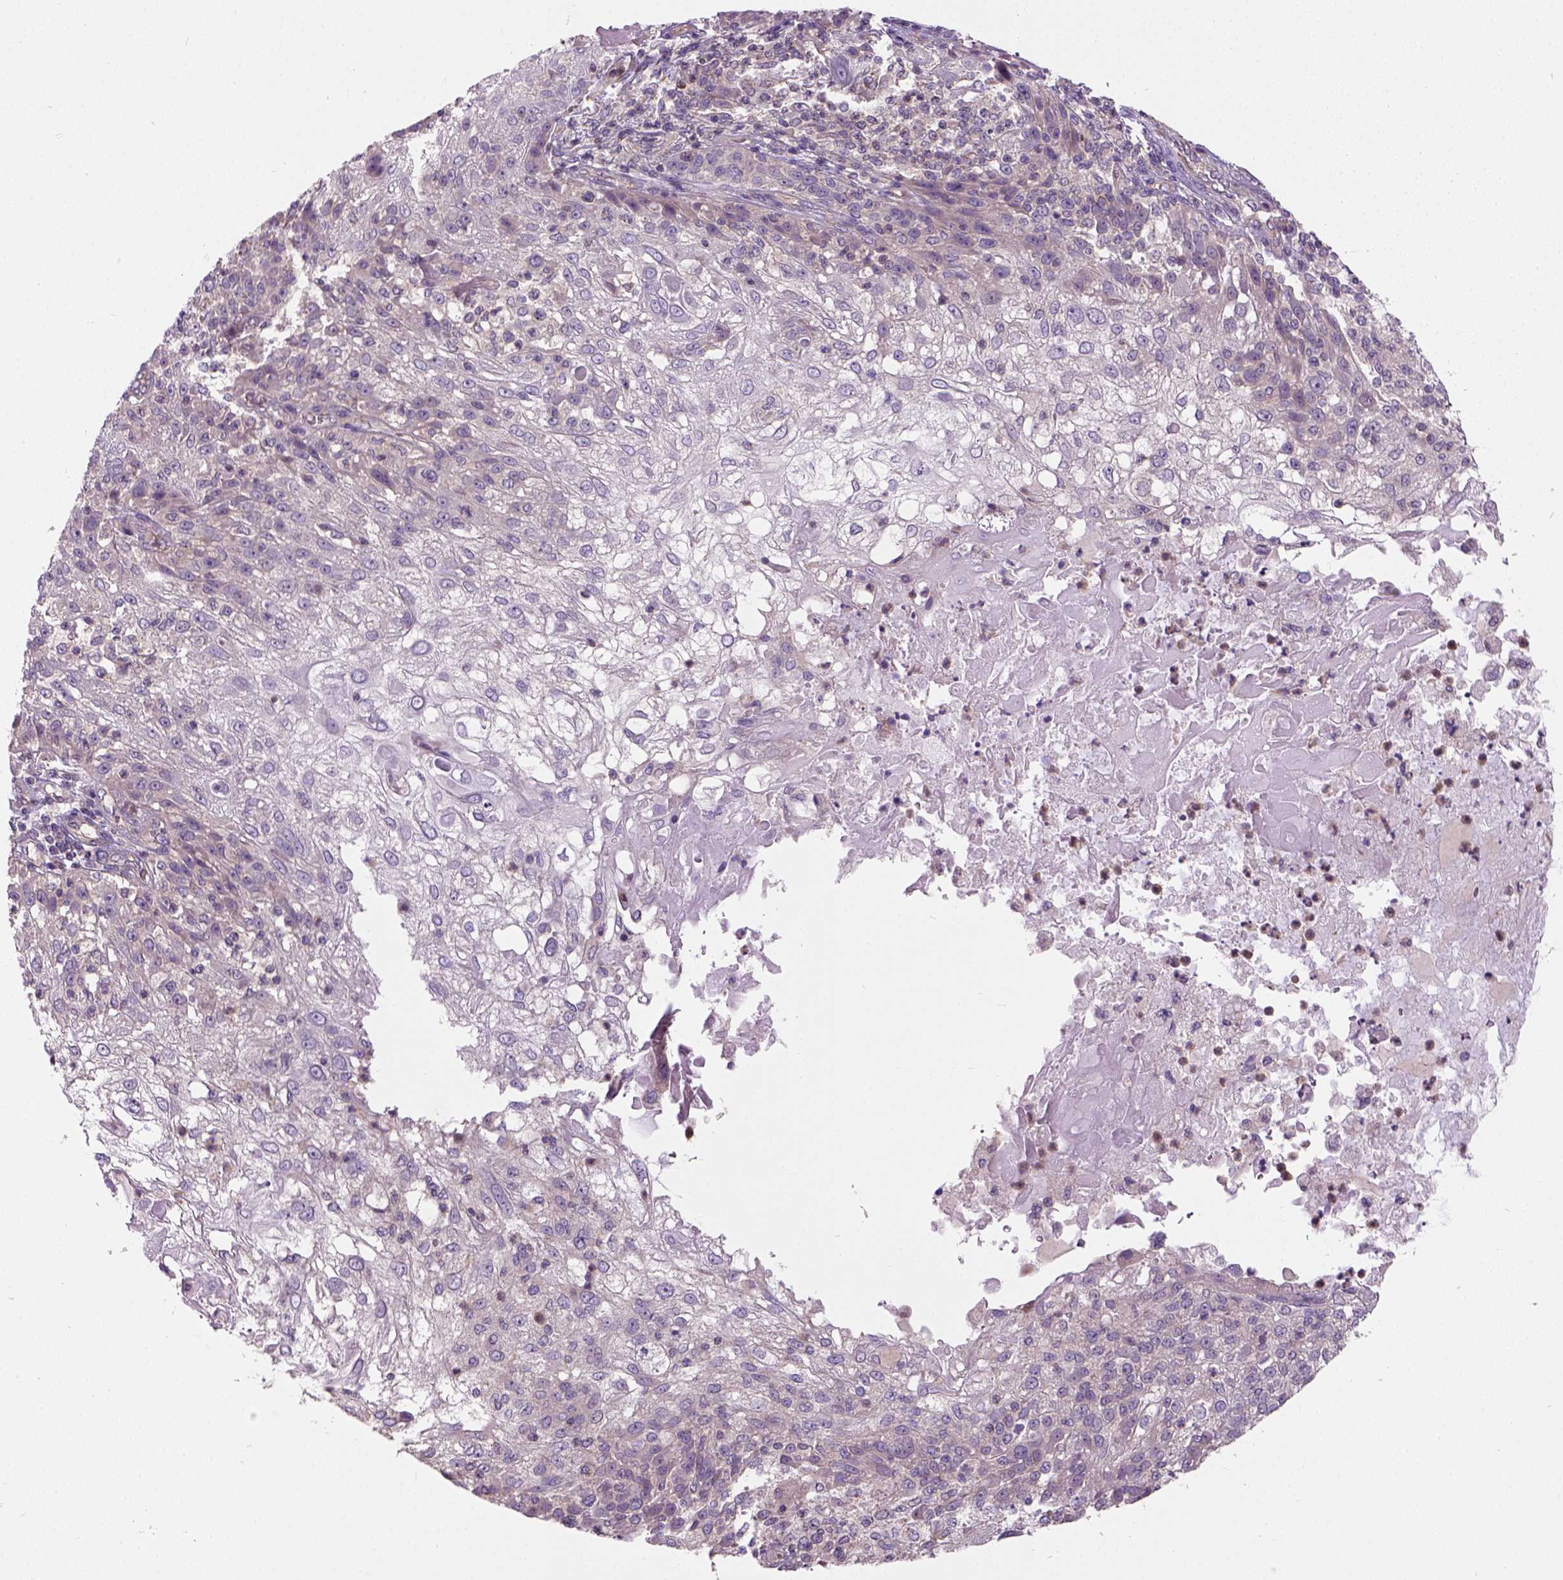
{"staining": {"intensity": "weak", "quantity": "25%-75%", "location": "cytoplasmic/membranous,nuclear"}, "tissue": "skin cancer", "cell_type": "Tumor cells", "image_type": "cancer", "snomed": [{"axis": "morphology", "description": "Normal tissue, NOS"}, {"axis": "morphology", "description": "Squamous cell carcinoma, NOS"}, {"axis": "topography", "description": "Skin"}], "caption": "Brown immunohistochemical staining in human squamous cell carcinoma (skin) reveals weak cytoplasmic/membranous and nuclear staining in about 25%-75% of tumor cells. The protein is shown in brown color, while the nuclei are stained blue.", "gene": "CRACR2A", "patient": {"sex": "female", "age": 83}}